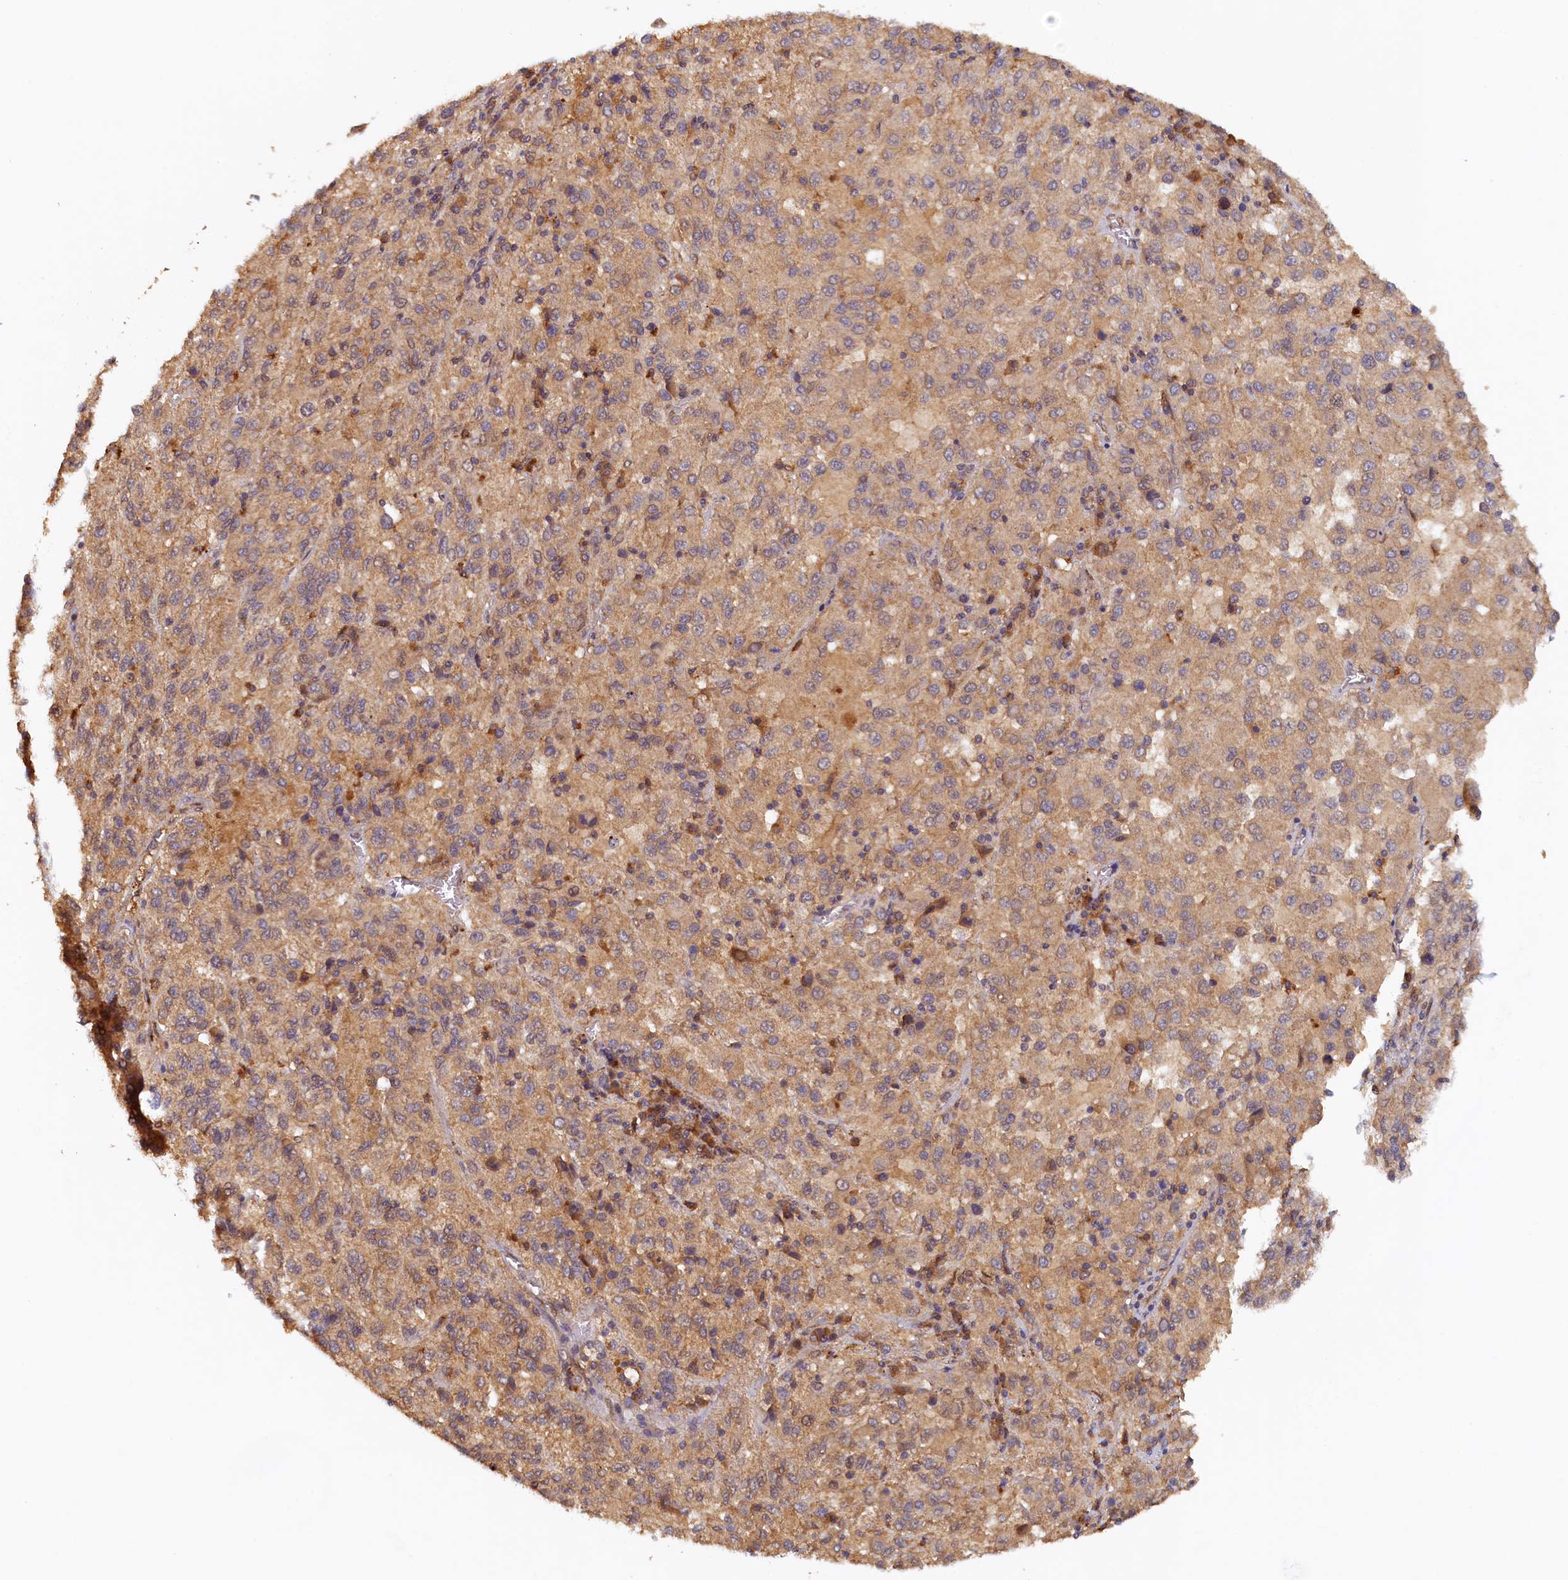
{"staining": {"intensity": "moderate", "quantity": ">75%", "location": "cytoplasmic/membranous"}, "tissue": "melanoma", "cell_type": "Tumor cells", "image_type": "cancer", "snomed": [{"axis": "morphology", "description": "Malignant melanoma, Metastatic site"}, {"axis": "topography", "description": "Lung"}], "caption": "A brown stain labels moderate cytoplasmic/membranous positivity of a protein in melanoma tumor cells. The protein of interest is shown in brown color, while the nuclei are stained blue.", "gene": "UBL7", "patient": {"sex": "male", "age": 64}}